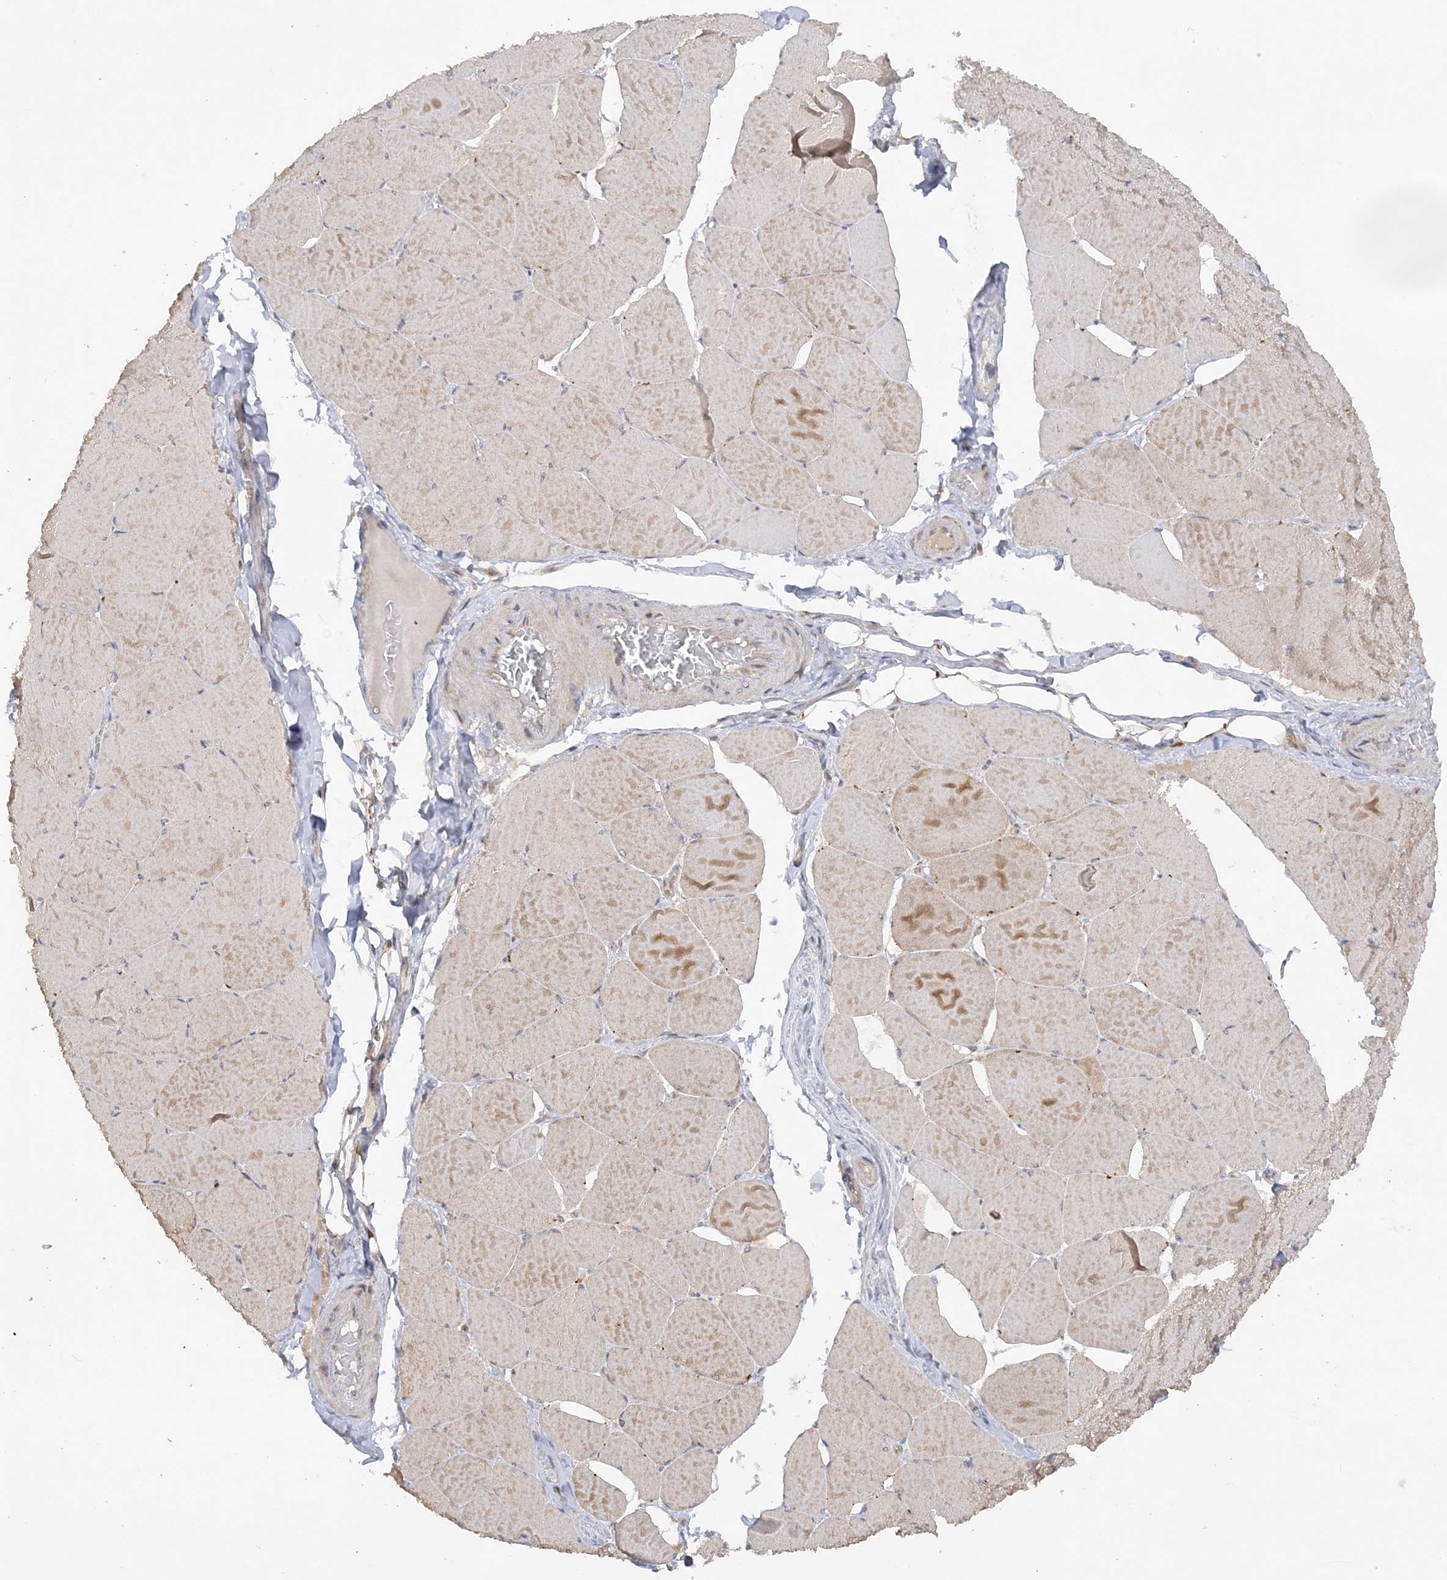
{"staining": {"intensity": "moderate", "quantity": "25%-75%", "location": "cytoplasmic/membranous"}, "tissue": "skeletal muscle", "cell_type": "Myocytes", "image_type": "normal", "snomed": [{"axis": "morphology", "description": "Normal tissue, NOS"}, {"axis": "topography", "description": "Skeletal muscle"}, {"axis": "topography", "description": "Head-Neck"}], "caption": "Immunohistochemical staining of benign skeletal muscle shows moderate cytoplasmic/membranous protein expression in about 25%-75% of myocytes.", "gene": "MMADHC", "patient": {"sex": "male", "age": 66}}